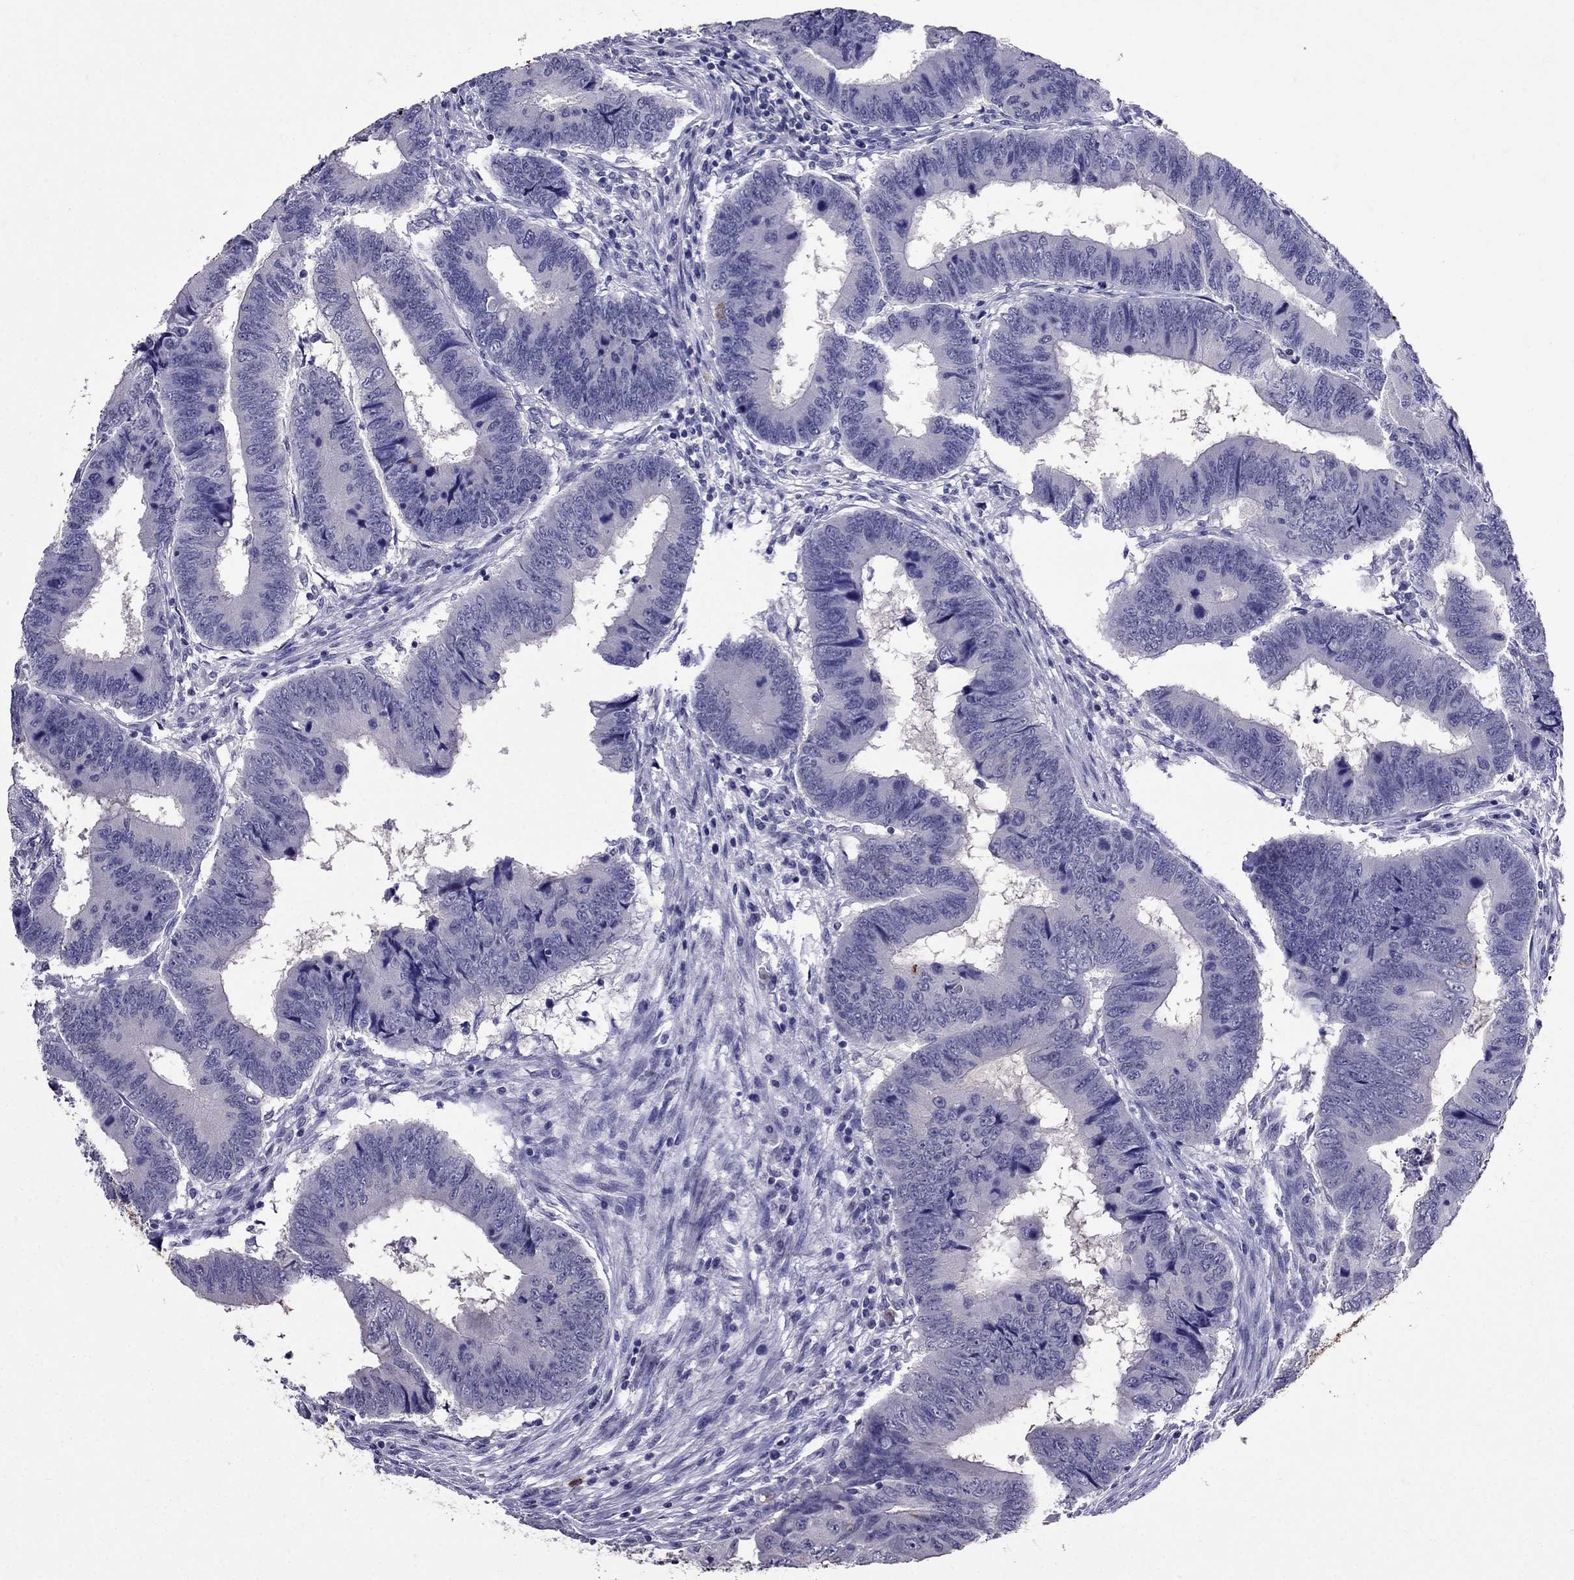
{"staining": {"intensity": "negative", "quantity": "none", "location": "none"}, "tissue": "colorectal cancer", "cell_type": "Tumor cells", "image_type": "cancer", "snomed": [{"axis": "morphology", "description": "Adenocarcinoma, NOS"}, {"axis": "topography", "description": "Colon"}], "caption": "Tumor cells show no significant protein positivity in colorectal cancer (adenocarcinoma).", "gene": "OLFM4", "patient": {"sex": "male", "age": 53}}